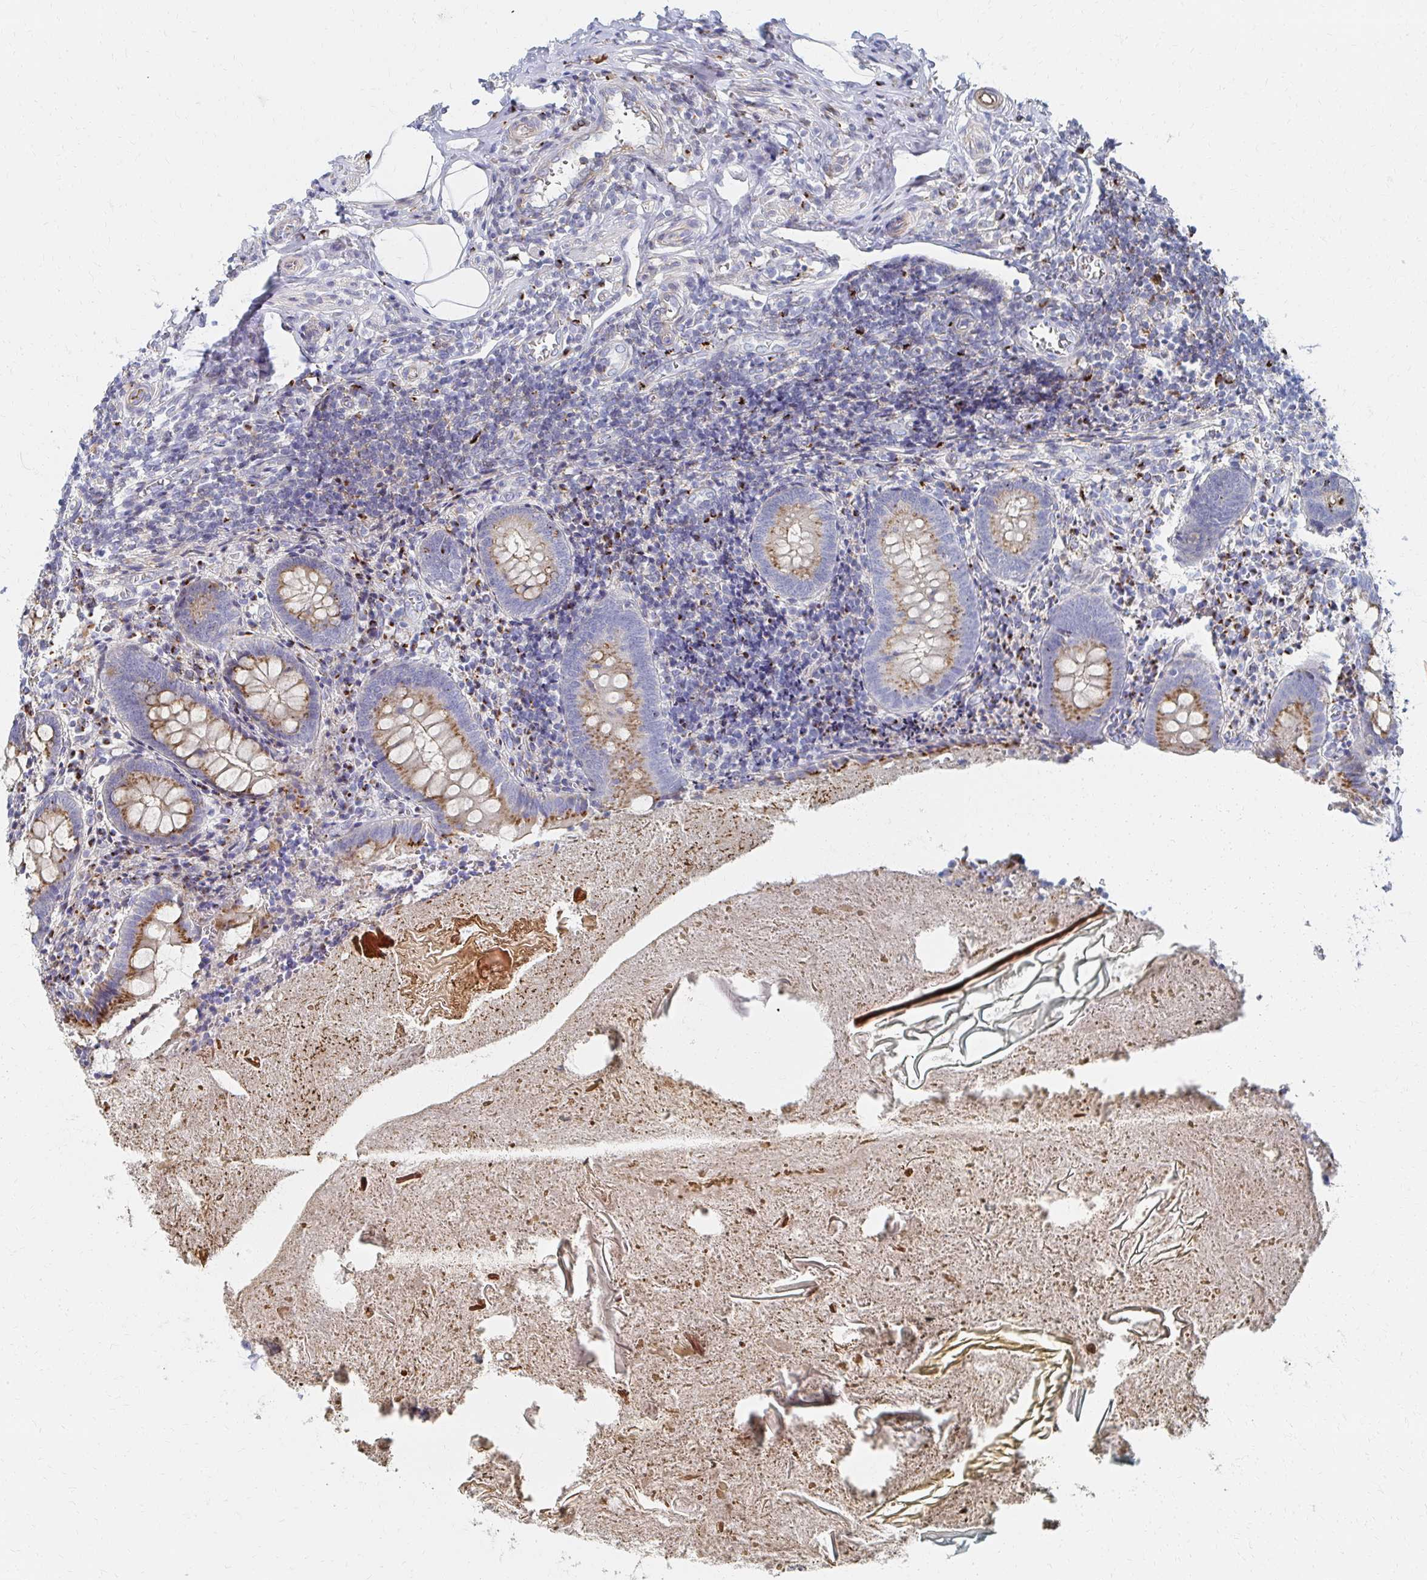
{"staining": {"intensity": "moderate", "quantity": ">75%", "location": "cytoplasmic/membranous"}, "tissue": "appendix", "cell_type": "Glandular cells", "image_type": "normal", "snomed": [{"axis": "morphology", "description": "Normal tissue, NOS"}, {"axis": "topography", "description": "Appendix"}], "caption": "Approximately >75% of glandular cells in benign human appendix demonstrate moderate cytoplasmic/membranous protein expression as visualized by brown immunohistochemical staining.", "gene": "MAN1A1", "patient": {"sex": "female", "age": 17}}